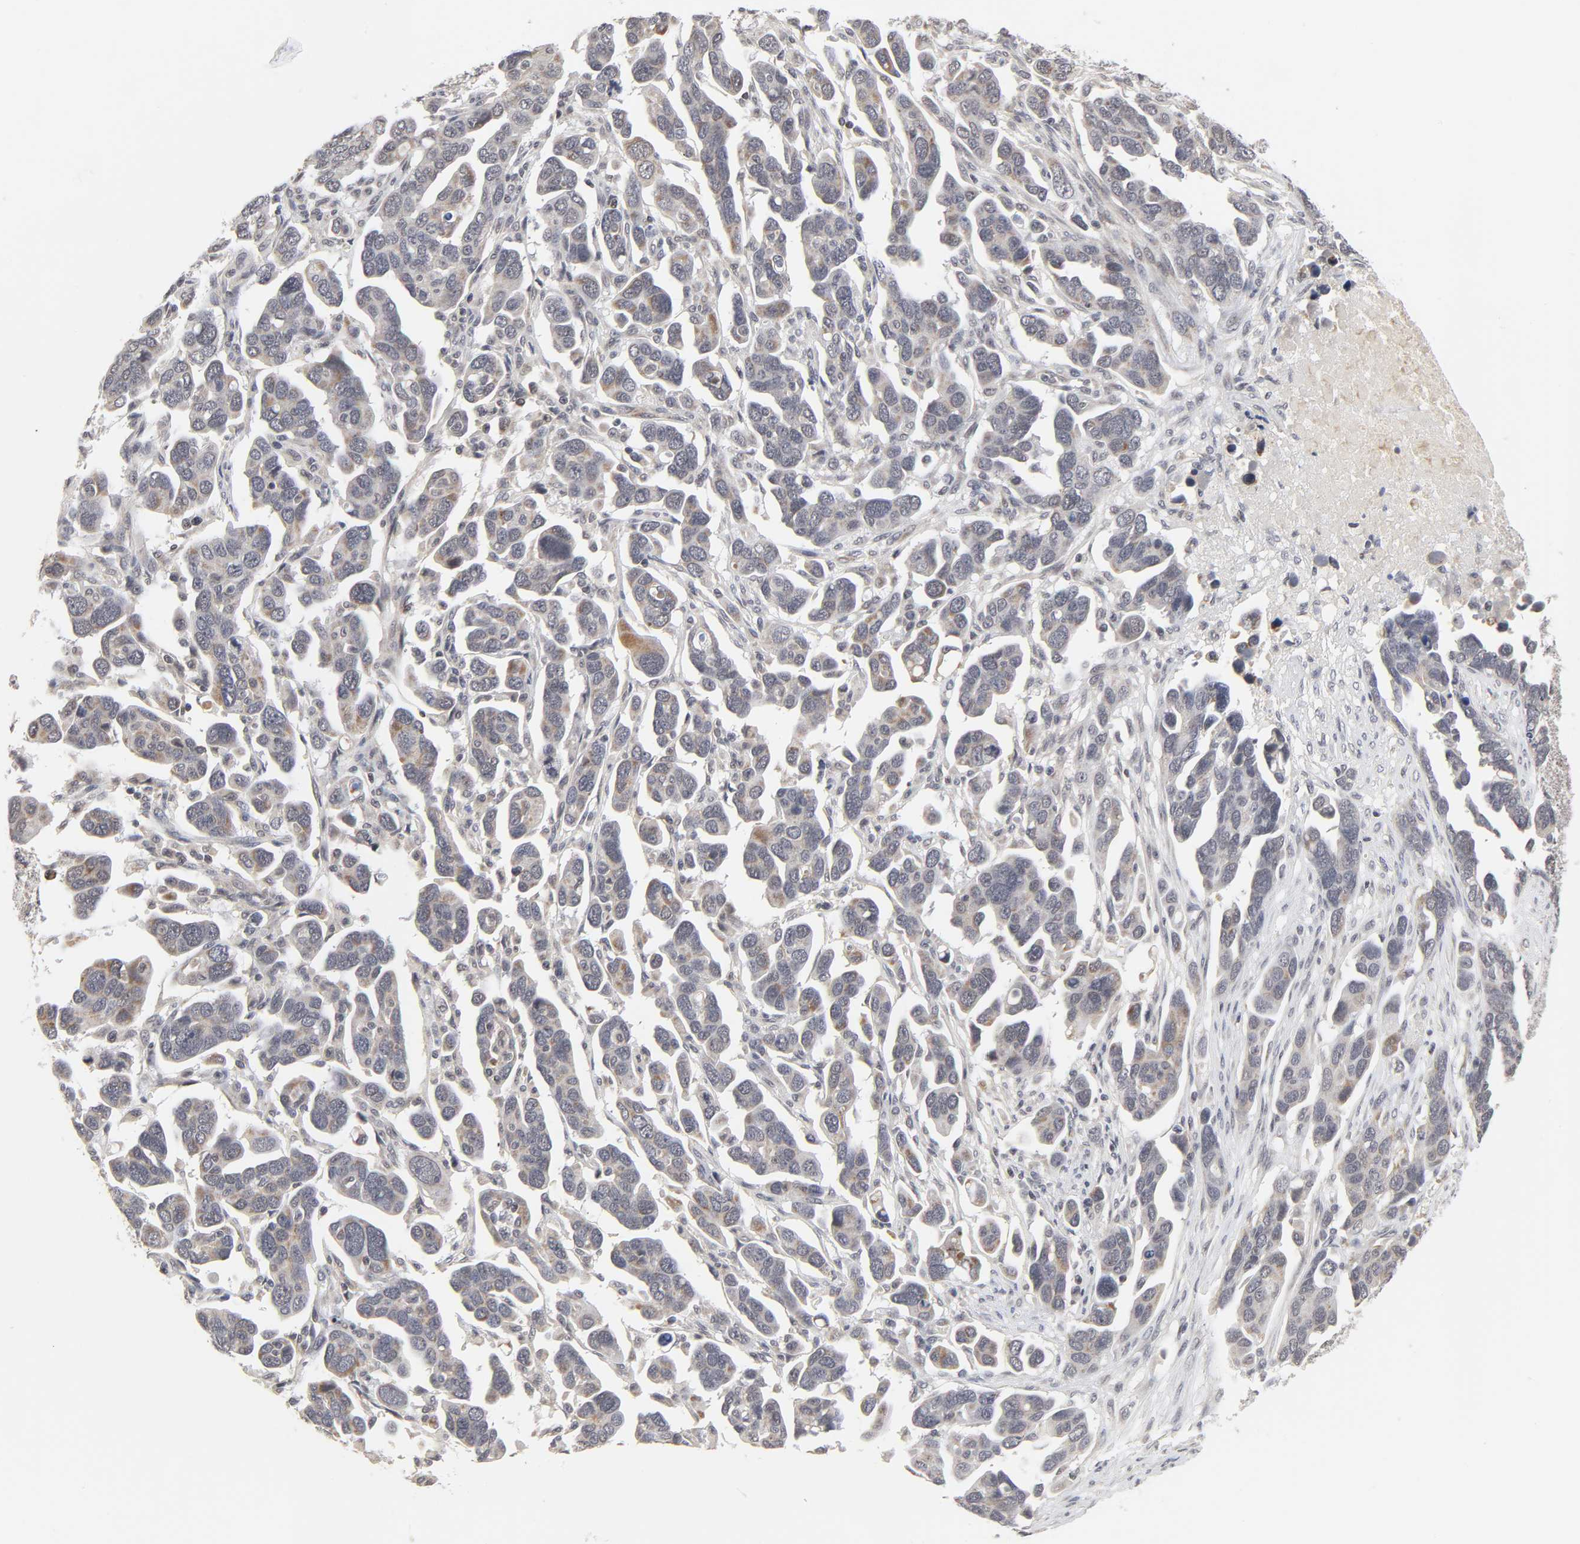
{"staining": {"intensity": "moderate", "quantity": "<25%", "location": "cytoplasmic/membranous"}, "tissue": "ovarian cancer", "cell_type": "Tumor cells", "image_type": "cancer", "snomed": [{"axis": "morphology", "description": "Cystadenocarcinoma, serous, NOS"}, {"axis": "topography", "description": "Ovary"}], "caption": "Tumor cells reveal moderate cytoplasmic/membranous staining in approximately <25% of cells in serous cystadenocarcinoma (ovarian). Nuclei are stained in blue.", "gene": "AUH", "patient": {"sex": "female", "age": 54}}